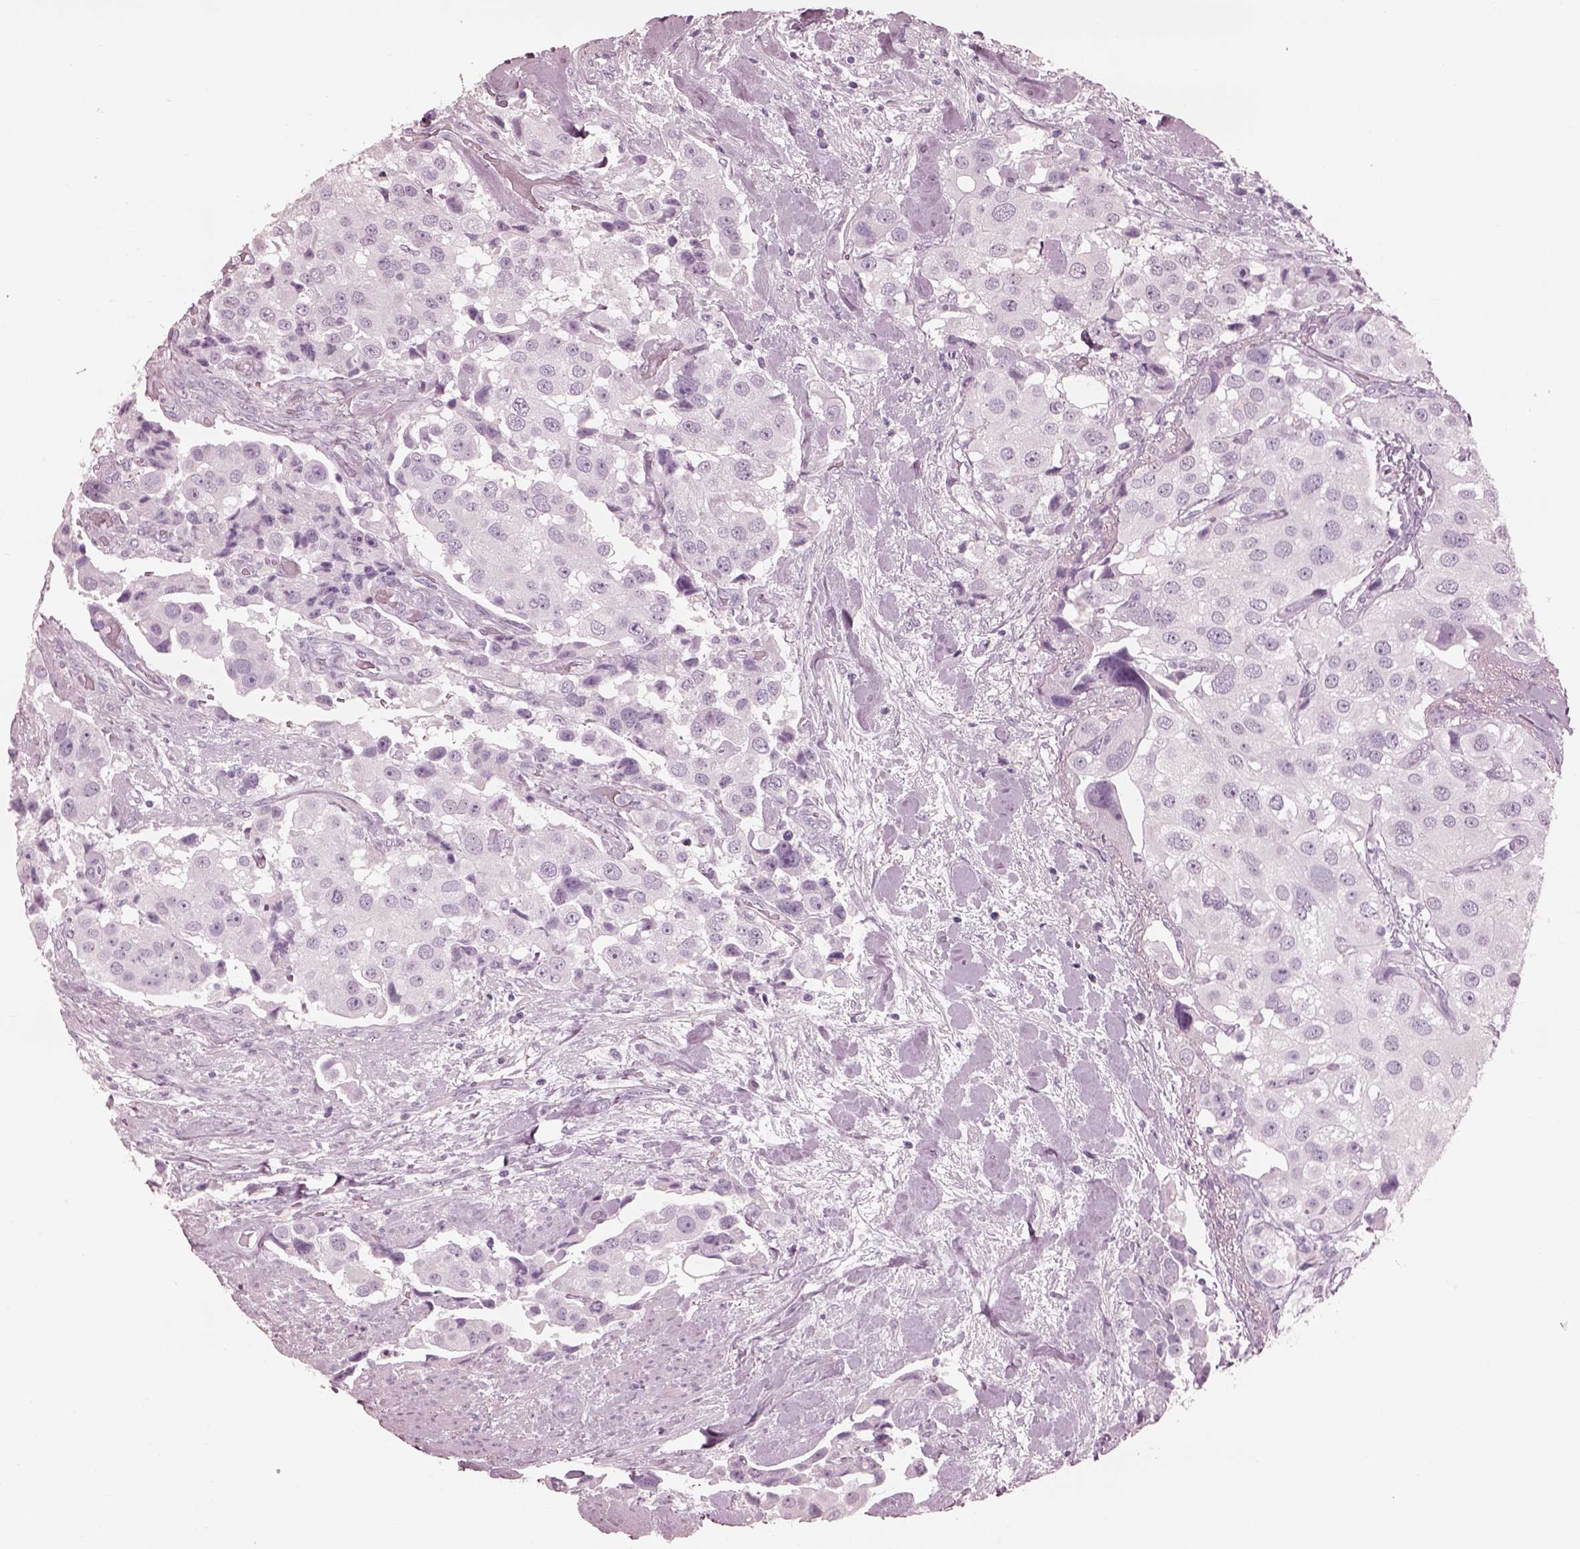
{"staining": {"intensity": "negative", "quantity": "none", "location": "none"}, "tissue": "urothelial cancer", "cell_type": "Tumor cells", "image_type": "cancer", "snomed": [{"axis": "morphology", "description": "Urothelial carcinoma, High grade"}, {"axis": "topography", "description": "Urinary bladder"}], "caption": "Tumor cells show no significant protein expression in urothelial carcinoma (high-grade).", "gene": "FABP9", "patient": {"sex": "female", "age": 64}}